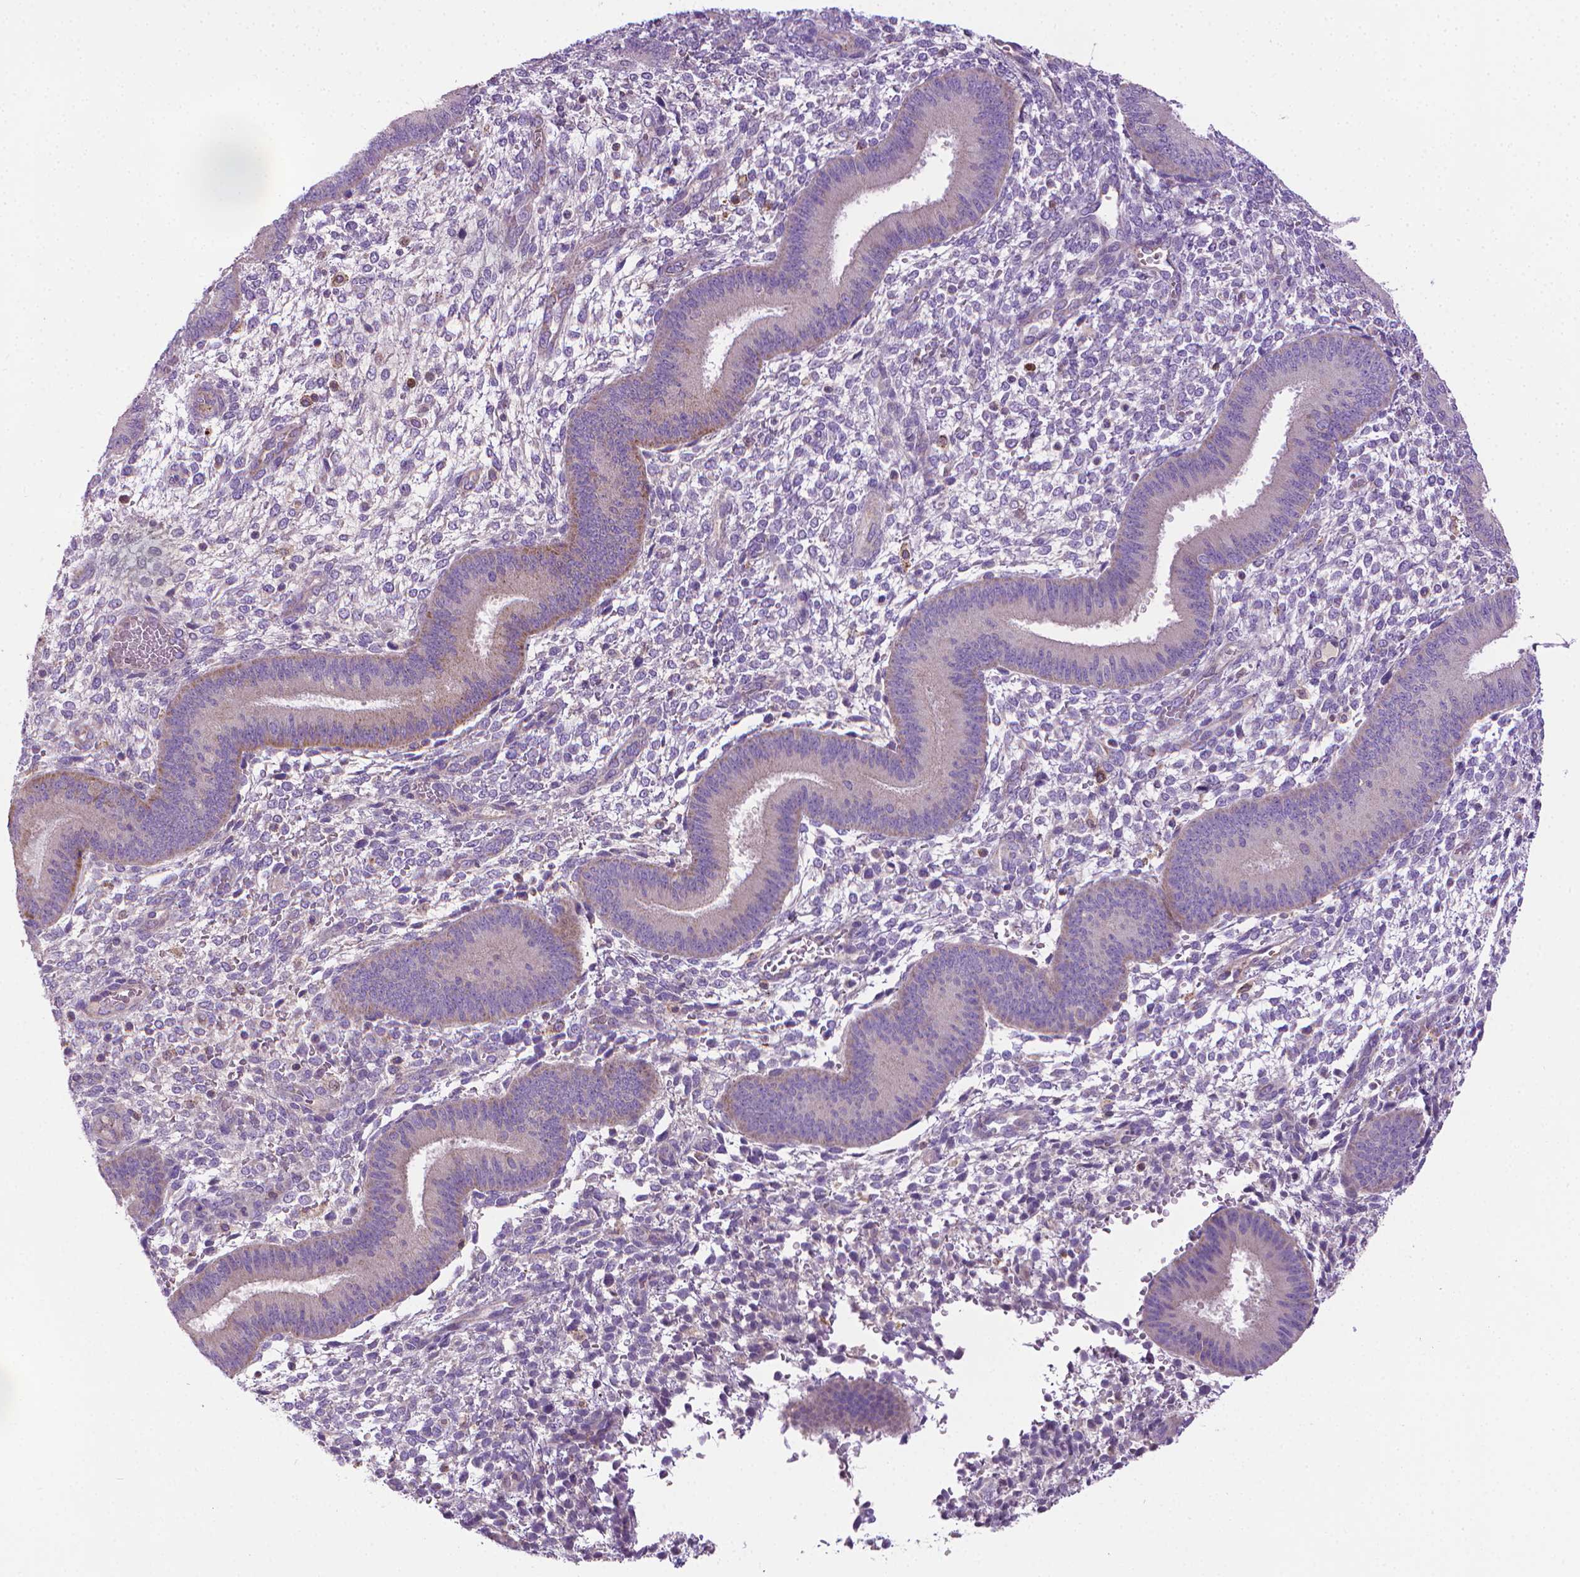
{"staining": {"intensity": "negative", "quantity": "none", "location": "none"}, "tissue": "endometrium", "cell_type": "Cells in endometrial stroma", "image_type": "normal", "snomed": [{"axis": "morphology", "description": "Normal tissue, NOS"}, {"axis": "topography", "description": "Endometrium"}], "caption": "Immunohistochemistry of benign human endometrium reveals no expression in cells in endometrial stroma. Nuclei are stained in blue.", "gene": "SLC51B", "patient": {"sex": "female", "age": 39}}